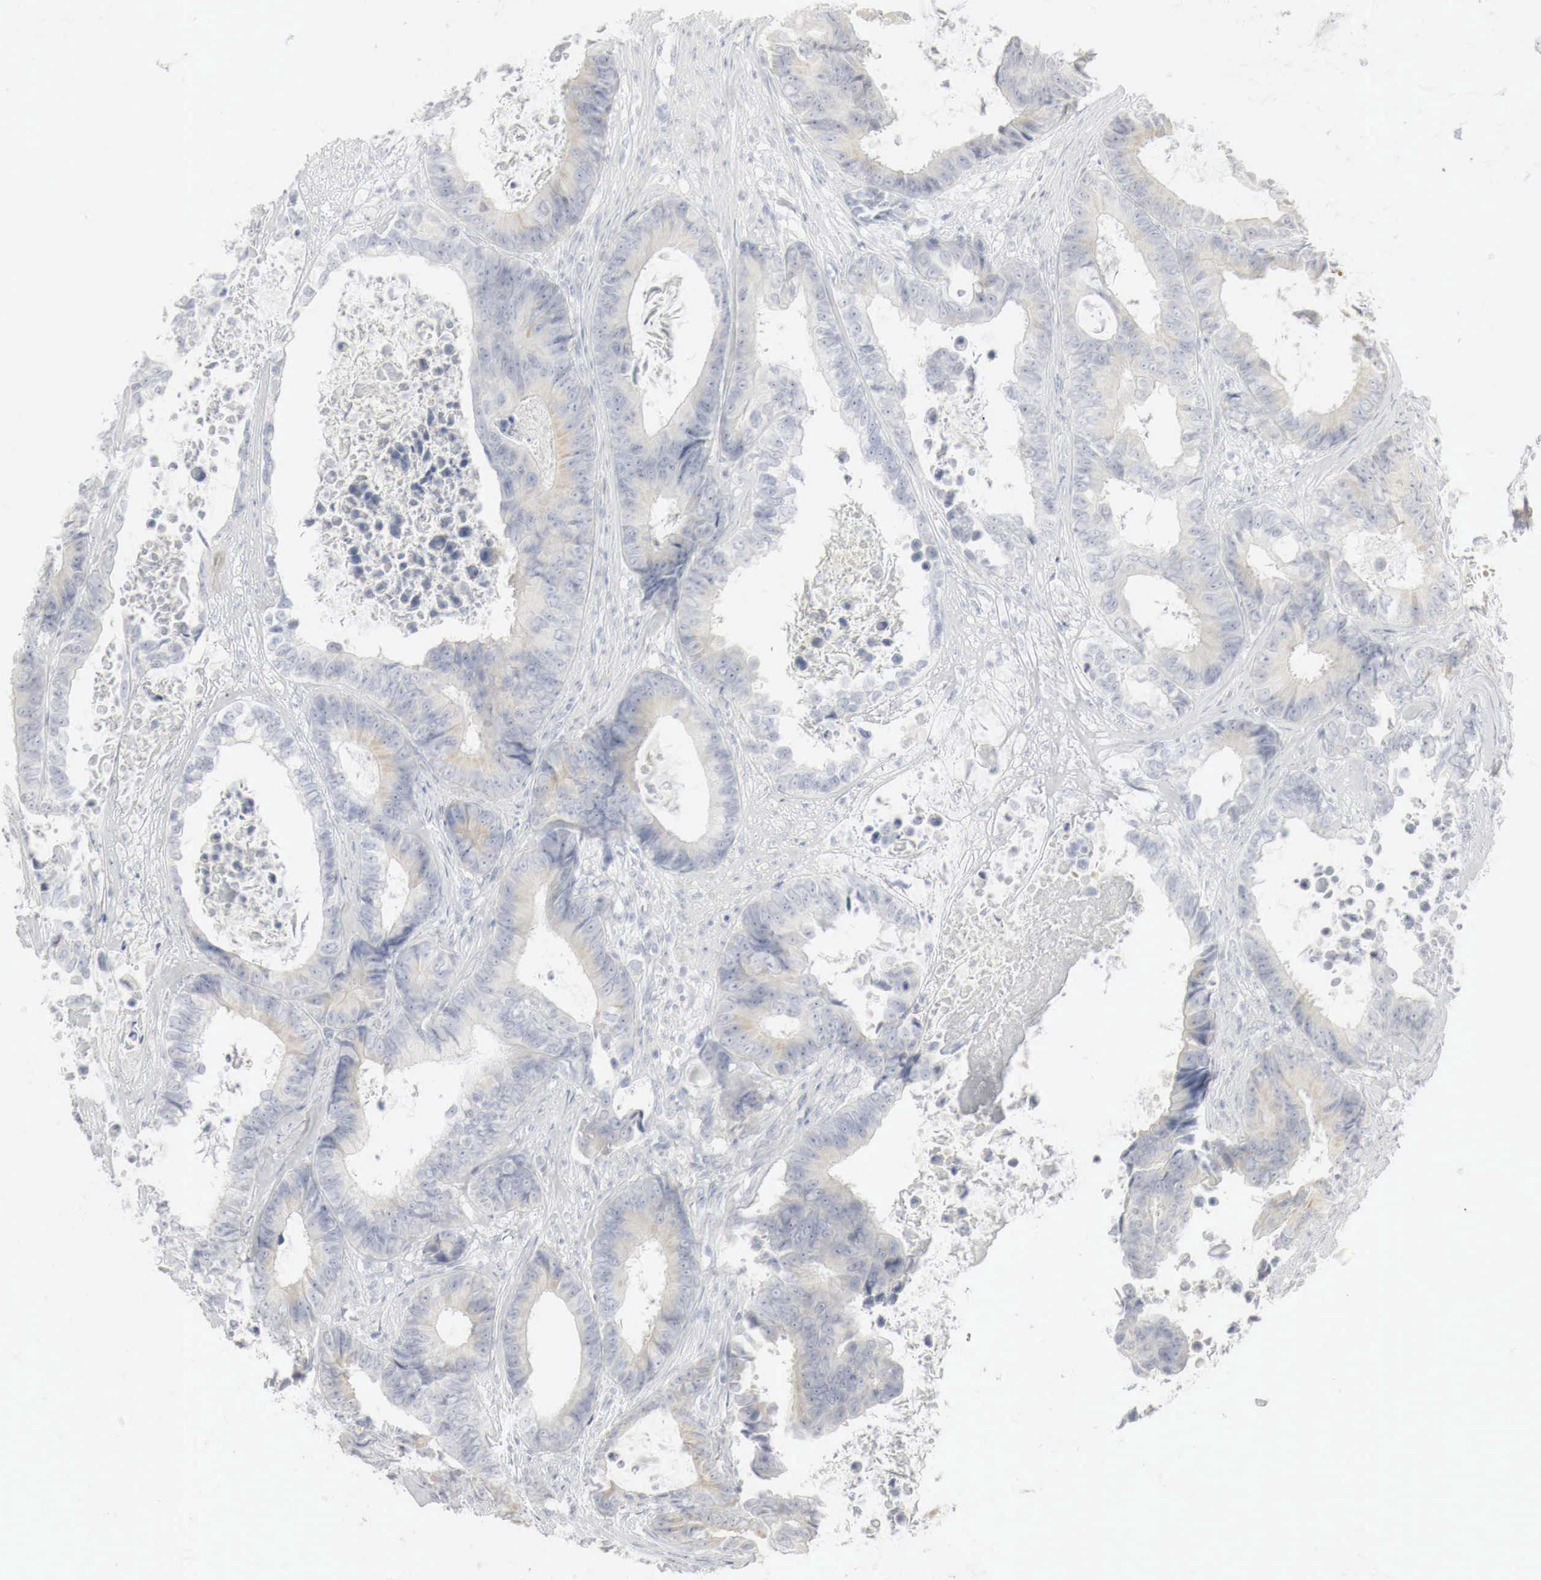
{"staining": {"intensity": "weak", "quantity": "<25%", "location": "cytoplasmic/membranous"}, "tissue": "colorectal cancer", "cell_type": "Tumor cells", "image_type": "cancer", "snomed": [{"axis": "morphology", "description": "Adenocarcinoma, NOS"}, {"axis": "topography", "description": "Rectum"}], "caption": "This micrograph is of colorectal cancer stained with IHC to label a protein in brown with the nuclei are counter-stained blue. There is no positivity in tumor cells. (Stains: DAB IHC with hematoxylin counter stain, Microscopy: brightfield microscopy at high magnification).", "gene": "TP63", "patient": {"sex": "female", "age": 98}}